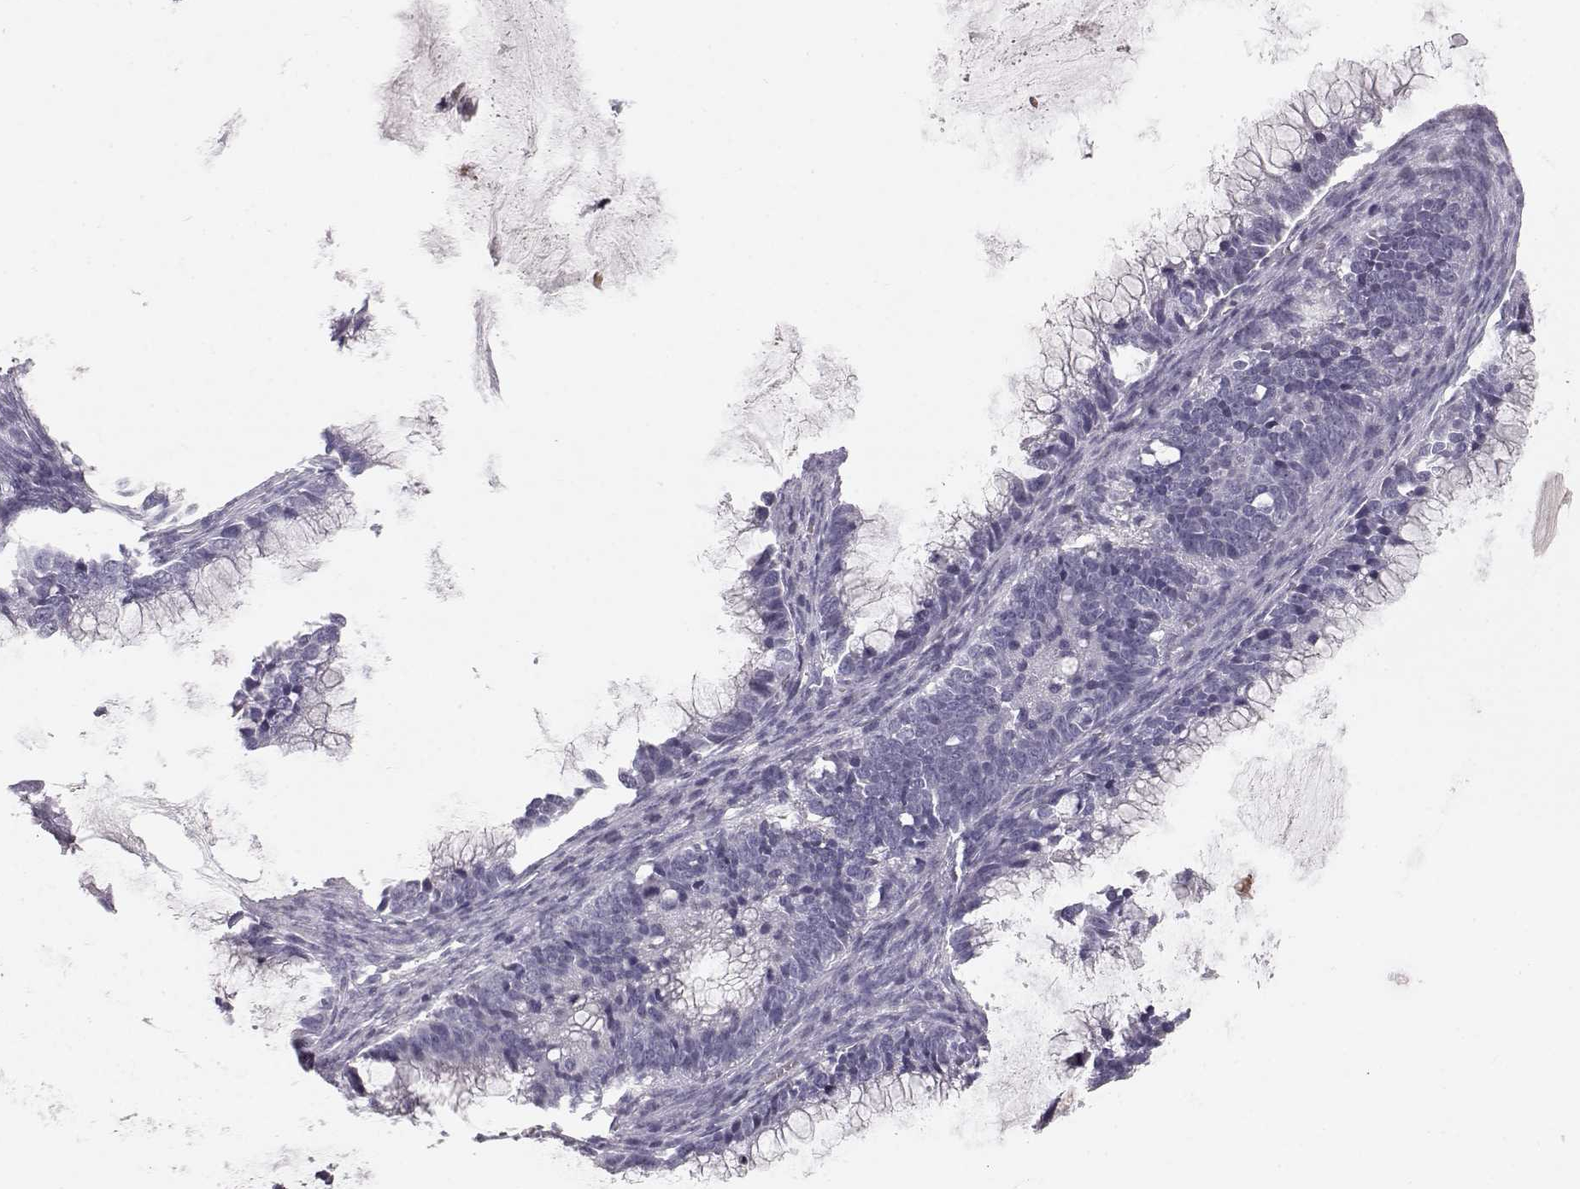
{"staining": {"intensity": "negative", "quantity": "none", "location": "none"}, "tissue": "ovarian cancer", "cell_type": "Tumor cells", "image_type": "cancer", "snomed": [{"axis": "morphology", "description": "Cystadenocarcinoma, mucinous, NOS"}, {"axis": "topography", "description": "Ovary"}], "caption": "Immunohistochemistry photomicrograph of human ovarian cancer stained for a protein (brown), which demonstrates no expression in tumor cells.", "gene": "KRTAP16-1", "patient": {"sex": "female", "age": 38}}